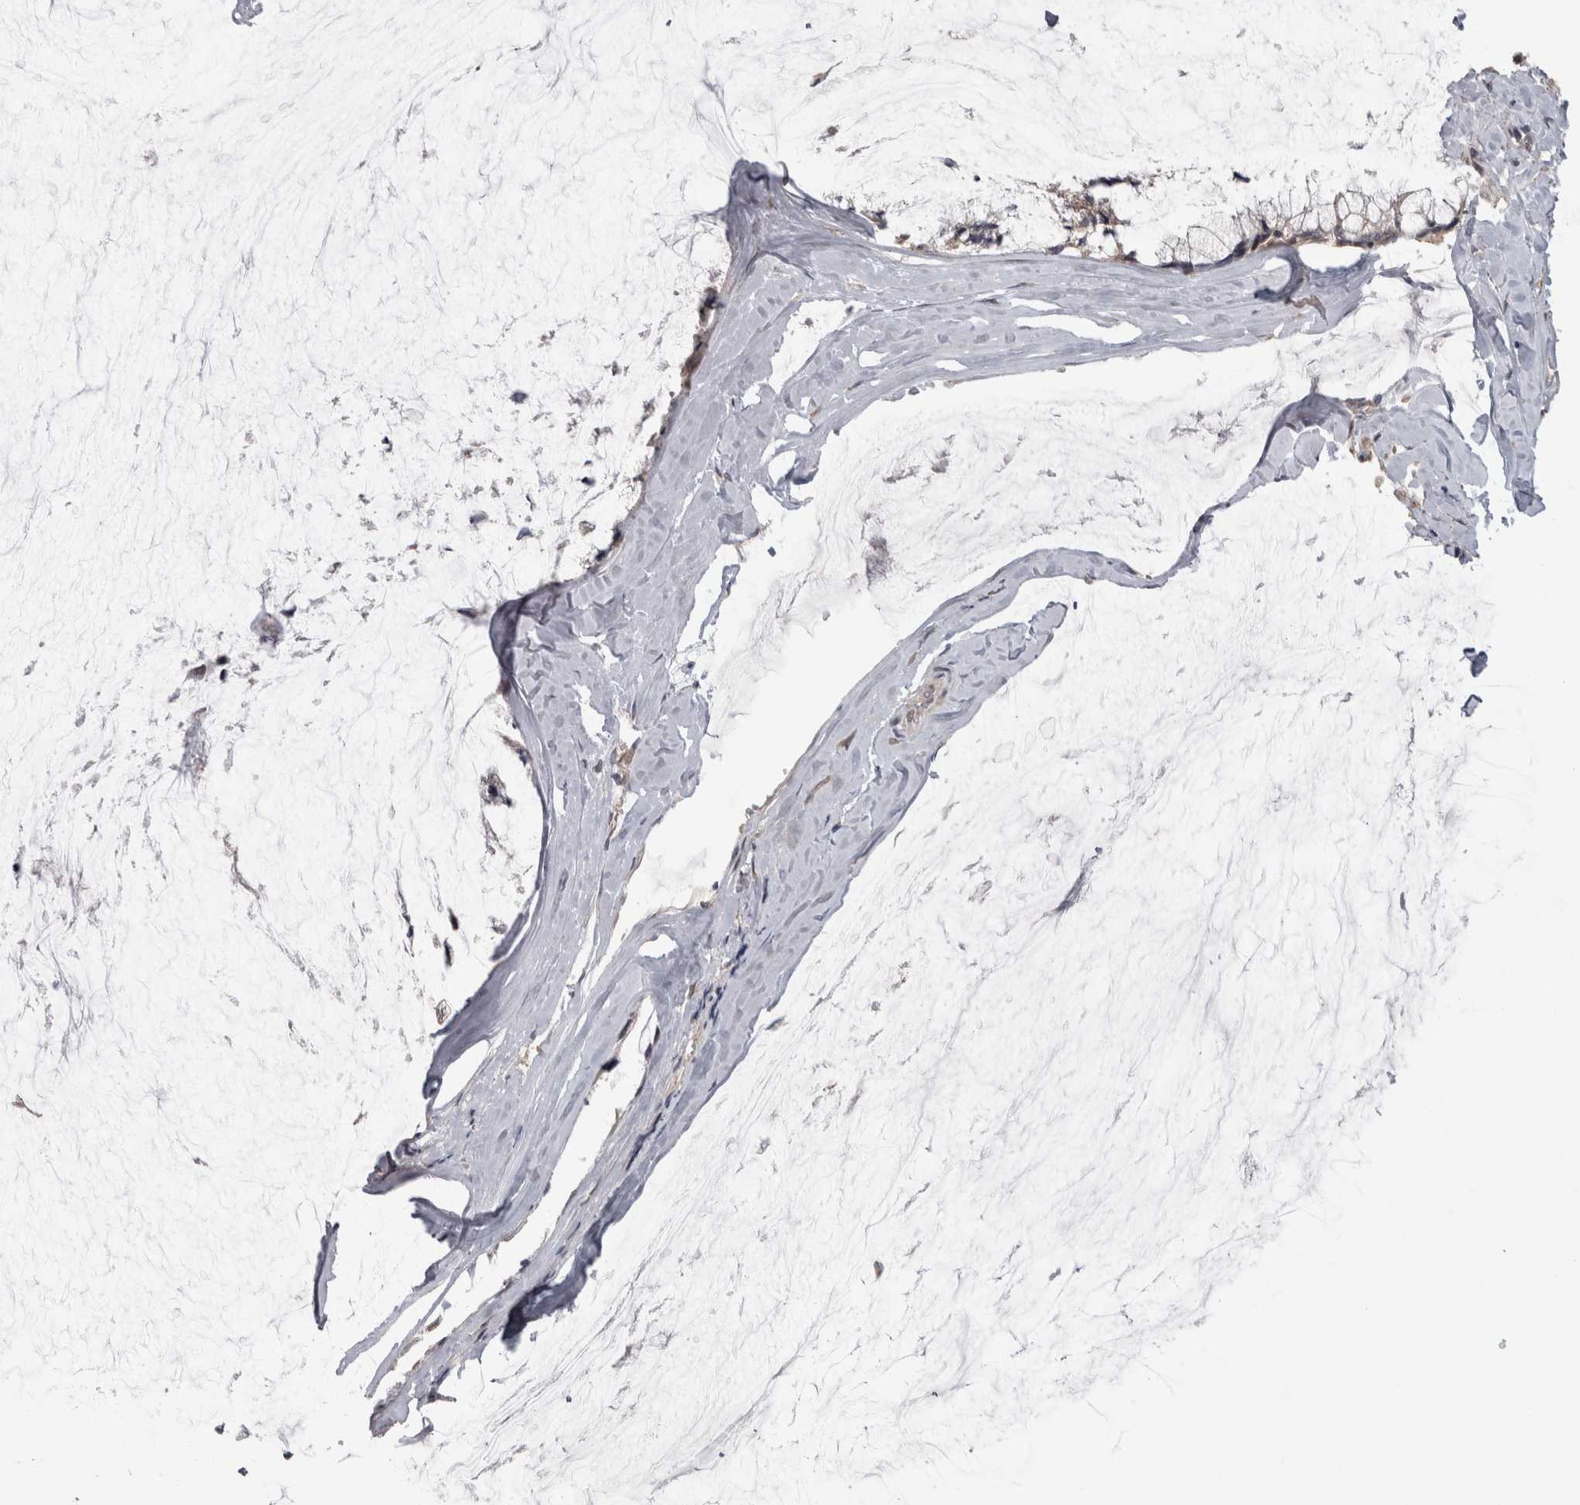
{"staining": {"intensity": "weak", "quantity": "<25%", "location": "cytoplasmic/membranous"}, "tissue": "ovarian cancer", "cell_type": "Tumor cells", "image_type": "cancer", "snomed": [{"axis": "morphology", "description": "Cystadenocarcinoma, mucinous, NOS"}, {"axis": "topography", "description": "Ovary"}], "caption": "Immunohistochemical staining of ovarian mucinous cystadenocarcinoma shows no significant positivity in tumor cells. Brightfield microscopy of immunohistochemistry stained with DAB (3,3'-diaminobenzidine) (brown) and hematoxylin (blue), captured at high magnification.", "gene": "RAB29", "patient": {"sex": "female", "age": 39}}